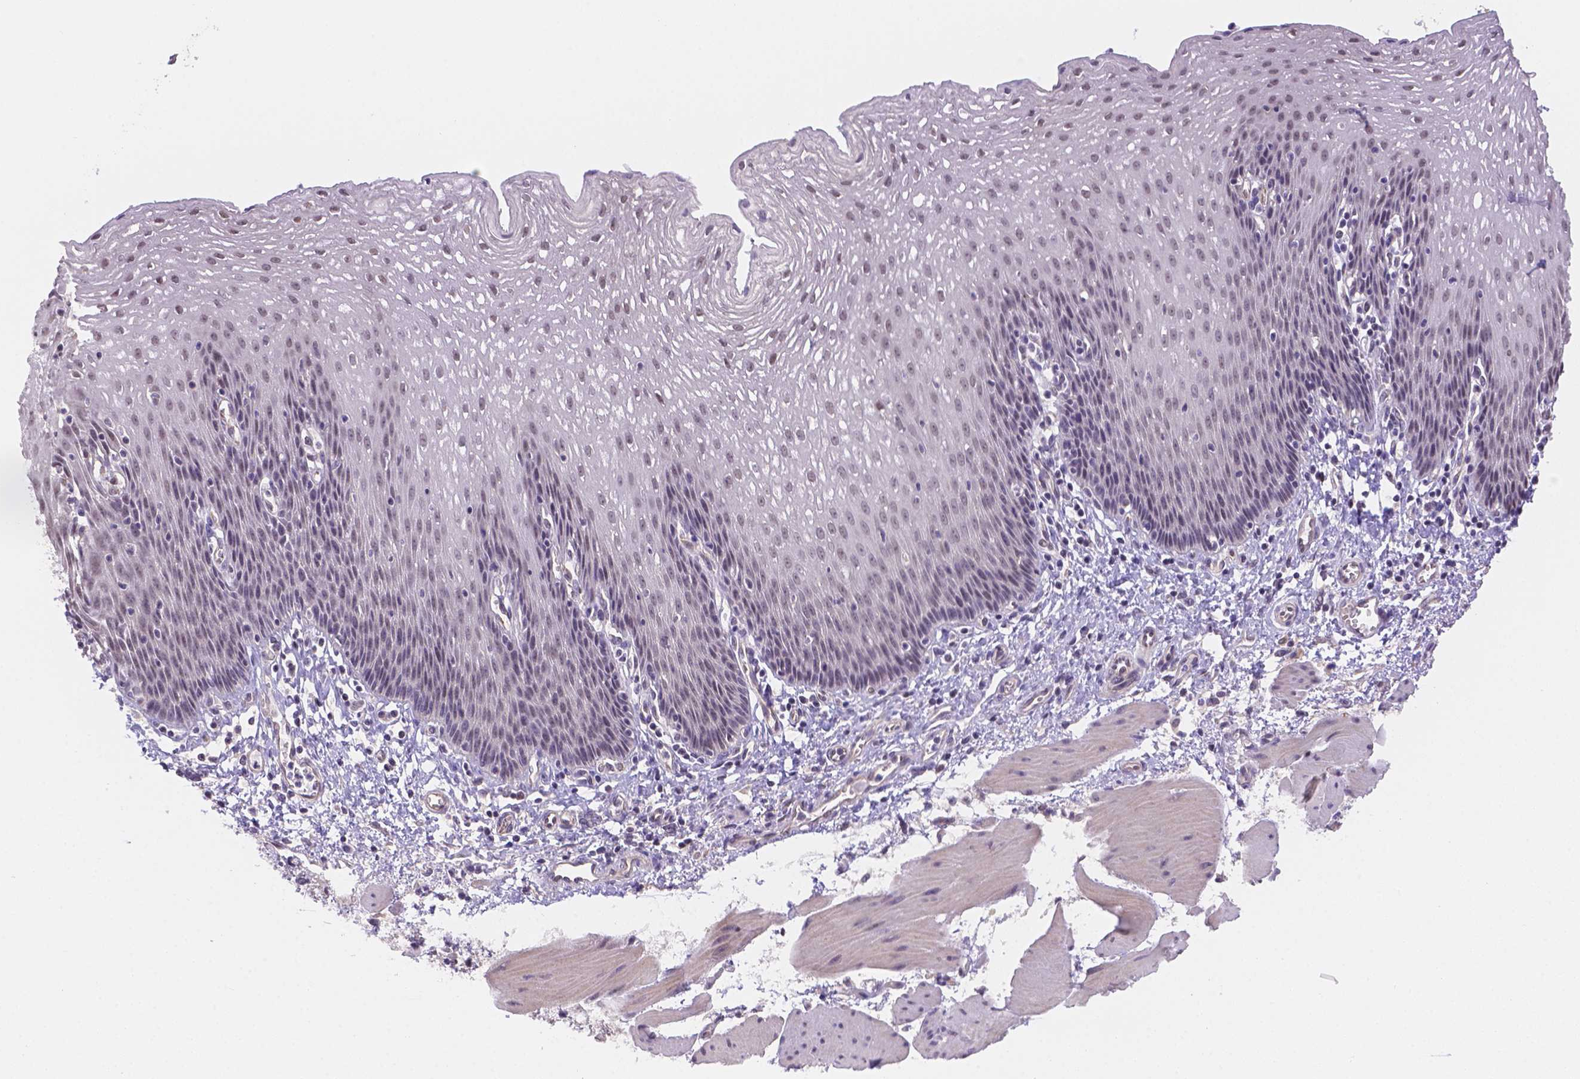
{"staining": {"intensity": "weak", "quantity": ">75%", "location": "nuclear"}, "tissue": "esophagus", "cell_type": "Squamous epithelial cells", "image_type": "normal", "snomed": [{"axis": "morphology", "description": "Normal tissue, NOS"}, {"axis": "topography", "description": "Esophagus"}], "caption": "Immunohistochemistry histopathology image of normal esophagus: esophagus stained using immunohistochemistry displays low levels of weak protein expression localized specifically in the nuclear of squamous epithelial cells, appearing as a nuclear brown color.", "gene": "NXPE2", "patient": {"sex": "female", "age": 64}}